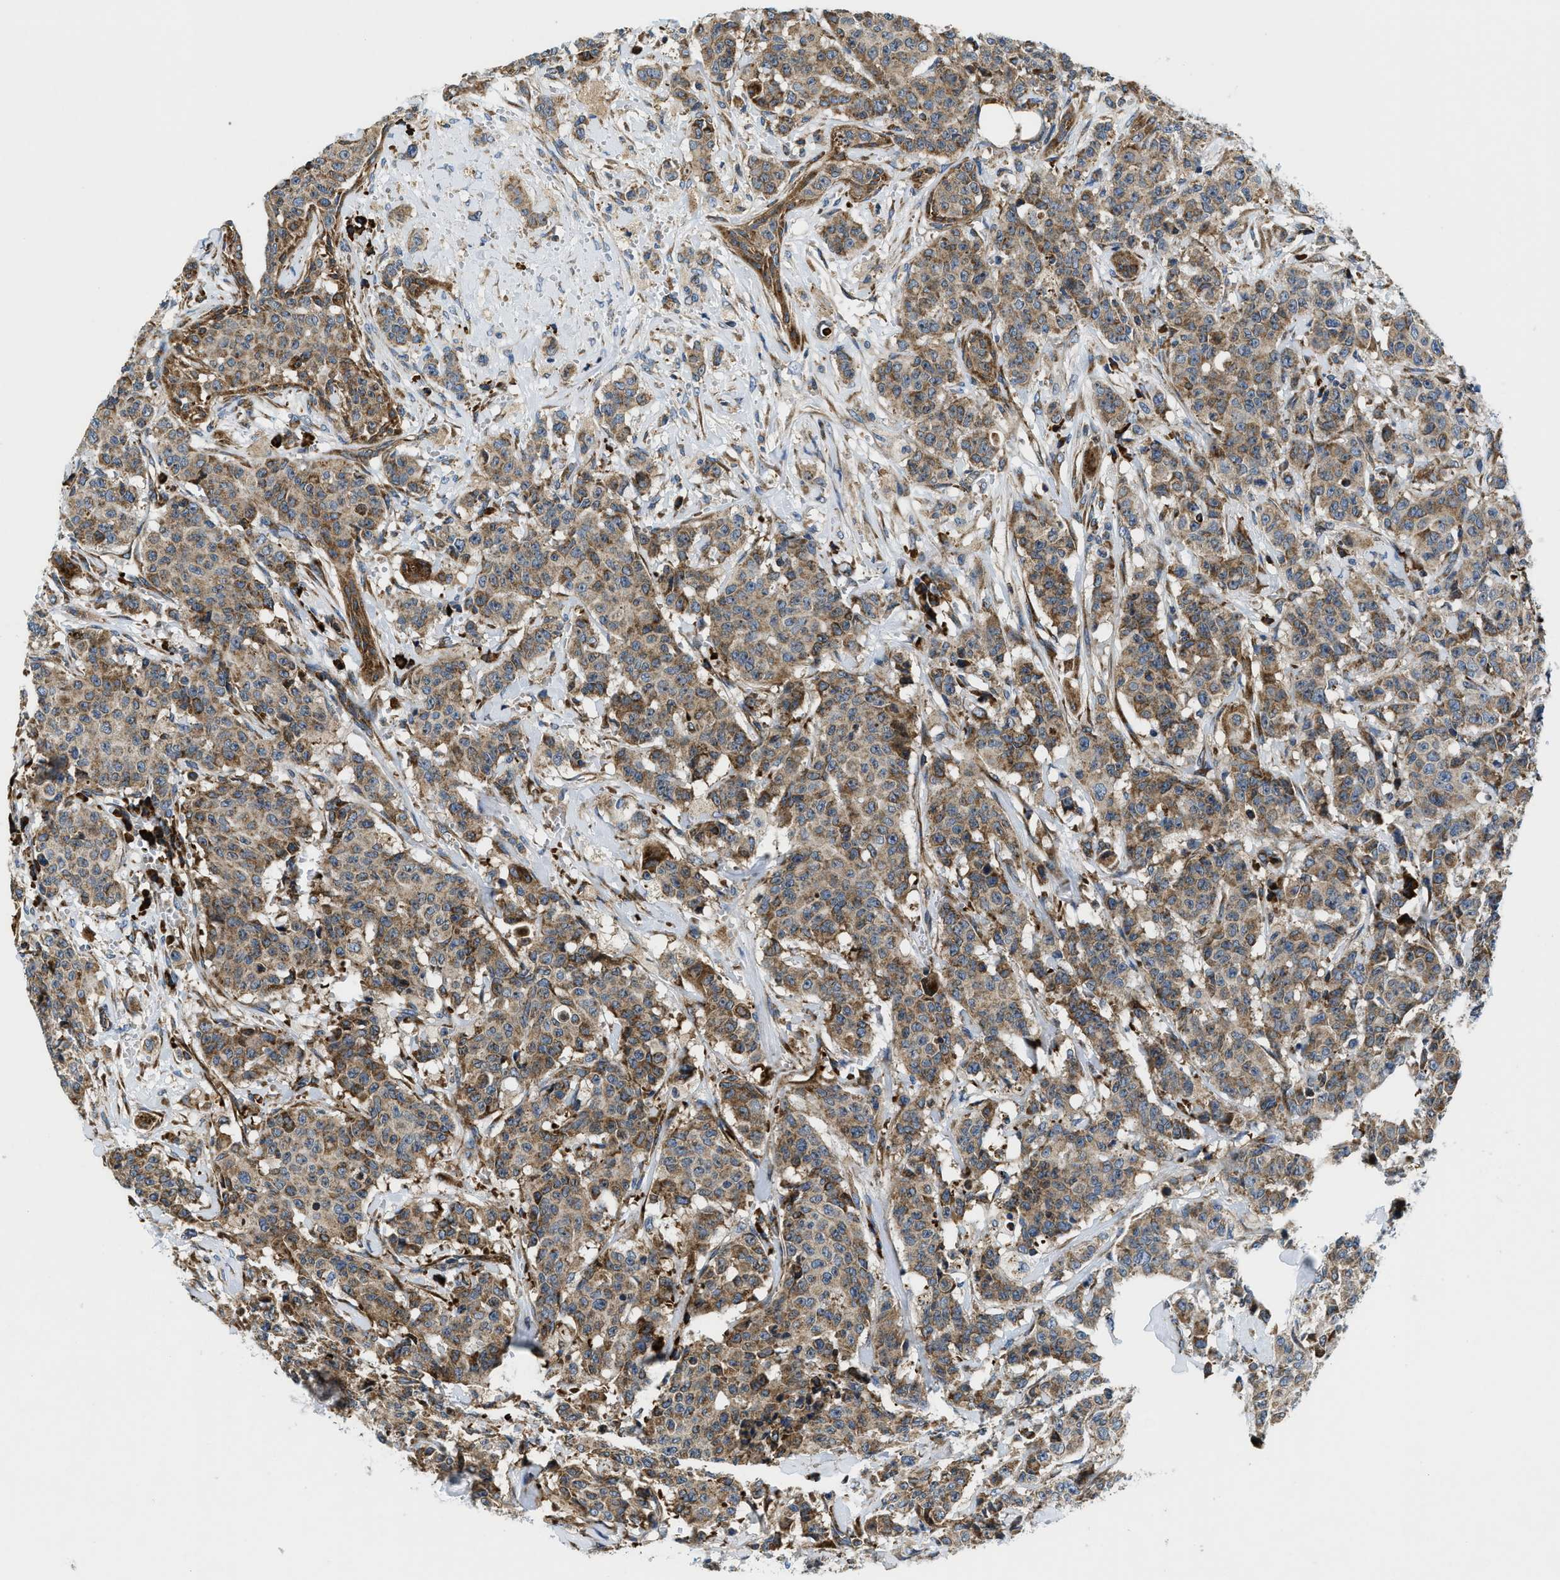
{"staining": {"intensity": "moderate", "quantity": ">75%", "location": "cytoplasmic/membranous"}, "tissue": "breast cancer", "cell_type": "Tumor cells", "image_type": "cancer", "snomed": [{"axis": "morphology", "description": "Normal tissue, NOS"}, {"axis": "morphology", "description": "Duct carcinoma"}, {"axis": "topography", "description": "Breast"}], "caption": "Human breast cancer stained with a protein marker displays moderate staining in tumor cells.", "gene": "CSPG4", "patient": {"sex": "female", "age": 40}}